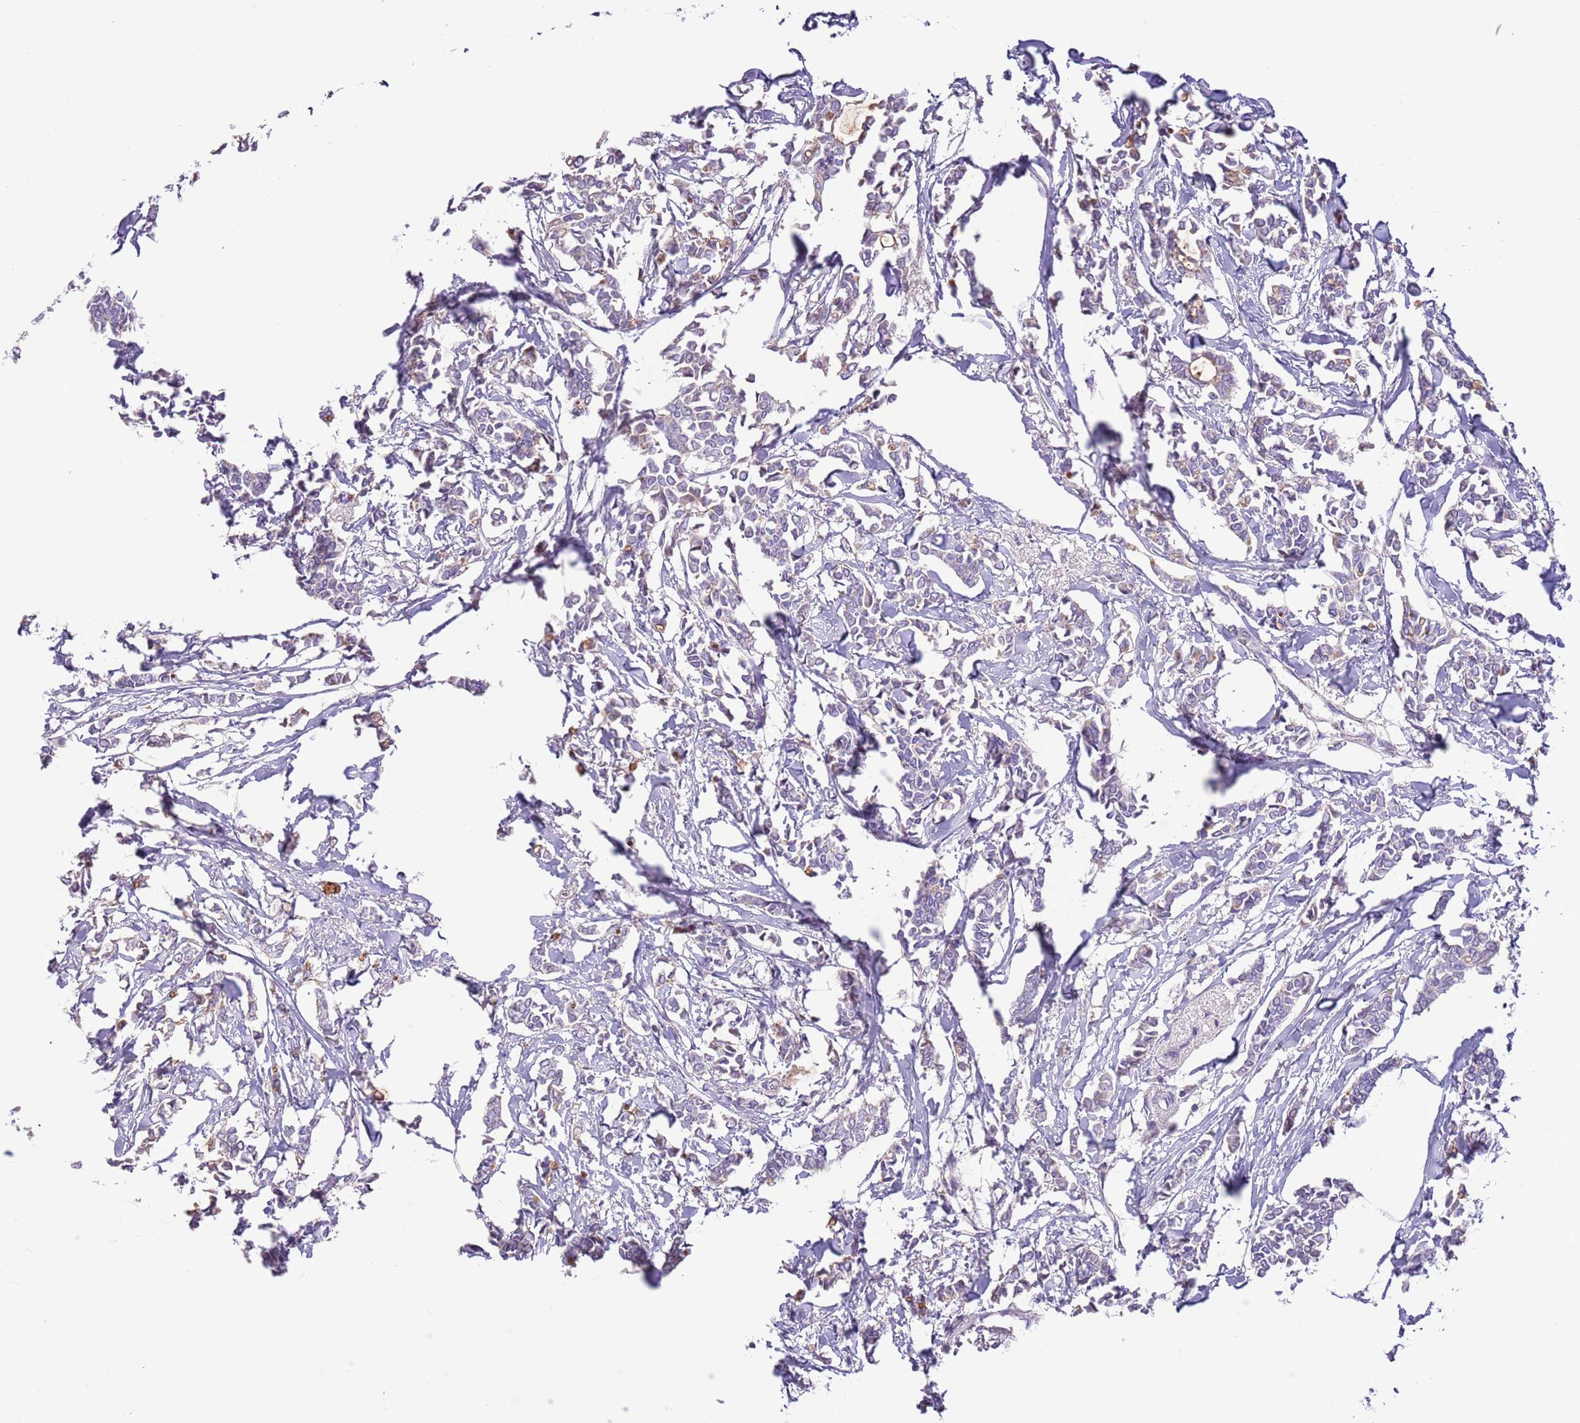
{"staining": {"intensity": "negative", "quantity": "none", "location": "none"}, "tissue": "breast cancer", "cell_type": "Tumor cells", "image_type": "cancer", "snomed": [{"axis": "morphology", "description": "Duct carcinoma"}, {"axis": "topography", "description": "Breast"}], "caption": "A photomicrograph of infiltrating ductal carcinoma (breast) stained for a protein demonstrates no brown staining in tumor cells.", "gene": "ZNF697", "patient": {"sex": "female", "age": 41}}